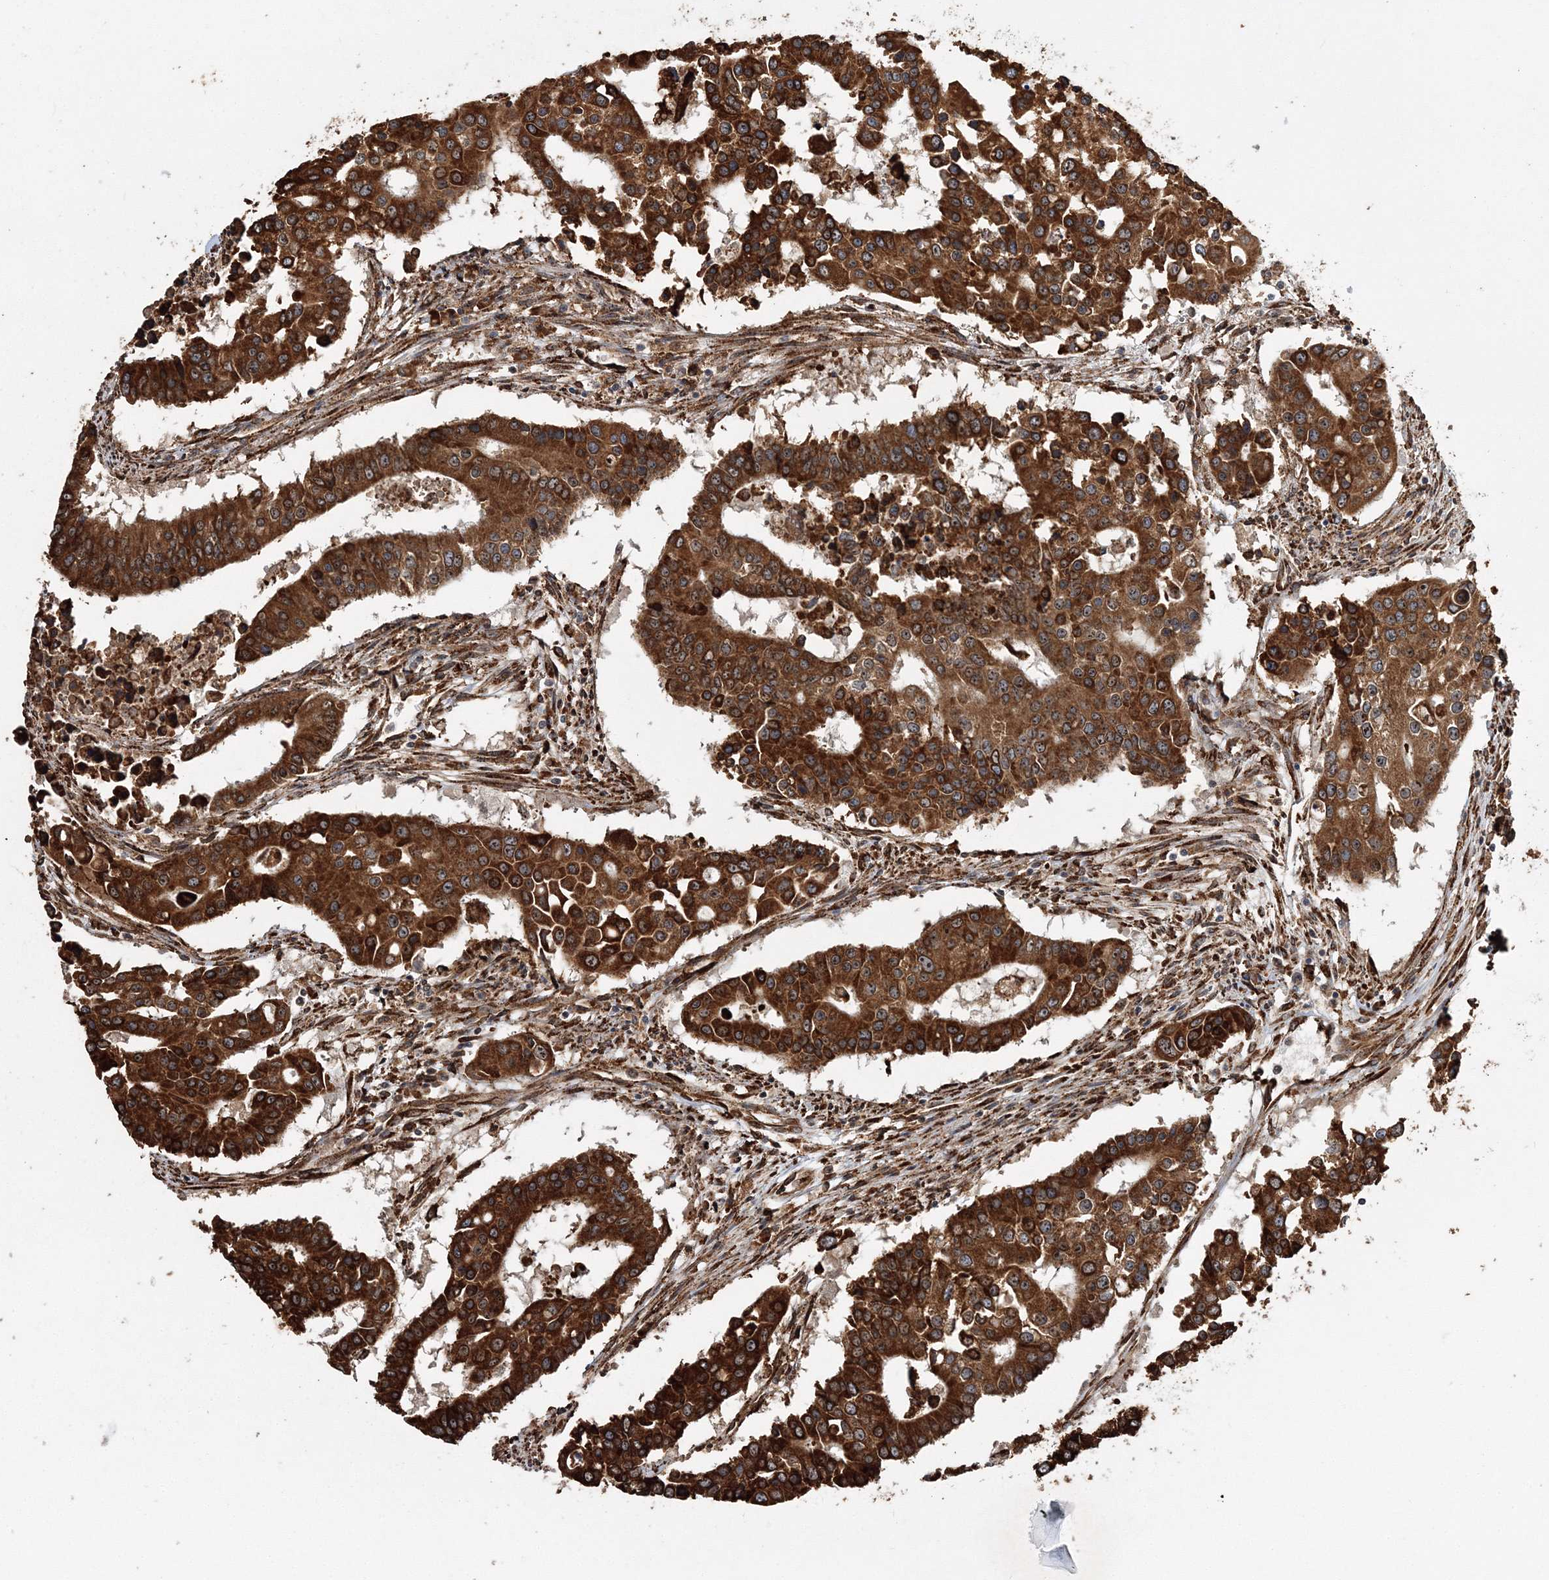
{"staining": {"intensity": "strong", "quantity": ">75%", "location": "cytoplasmic/membranous"}, "tissue": "colorectal cancer", "cell_type": "Tumor cells", "image_type": "cancer", "snomed": [{"axis": "morphology", "description": "Adenocarcinoma, NOS"}, {"axis": "topography", "description": "Colon"}], "caption": "Colorectal cancer (adenocarcinoma) stained with DAB (3,3'-diaminobenzidine) immunohistochemistry exhibits high levels of strong cytoplasmic/membranous positivity in about >75% of tumor cells.", "gene": "SCRN3", "patient": {"sex": "male", "age": 77}}